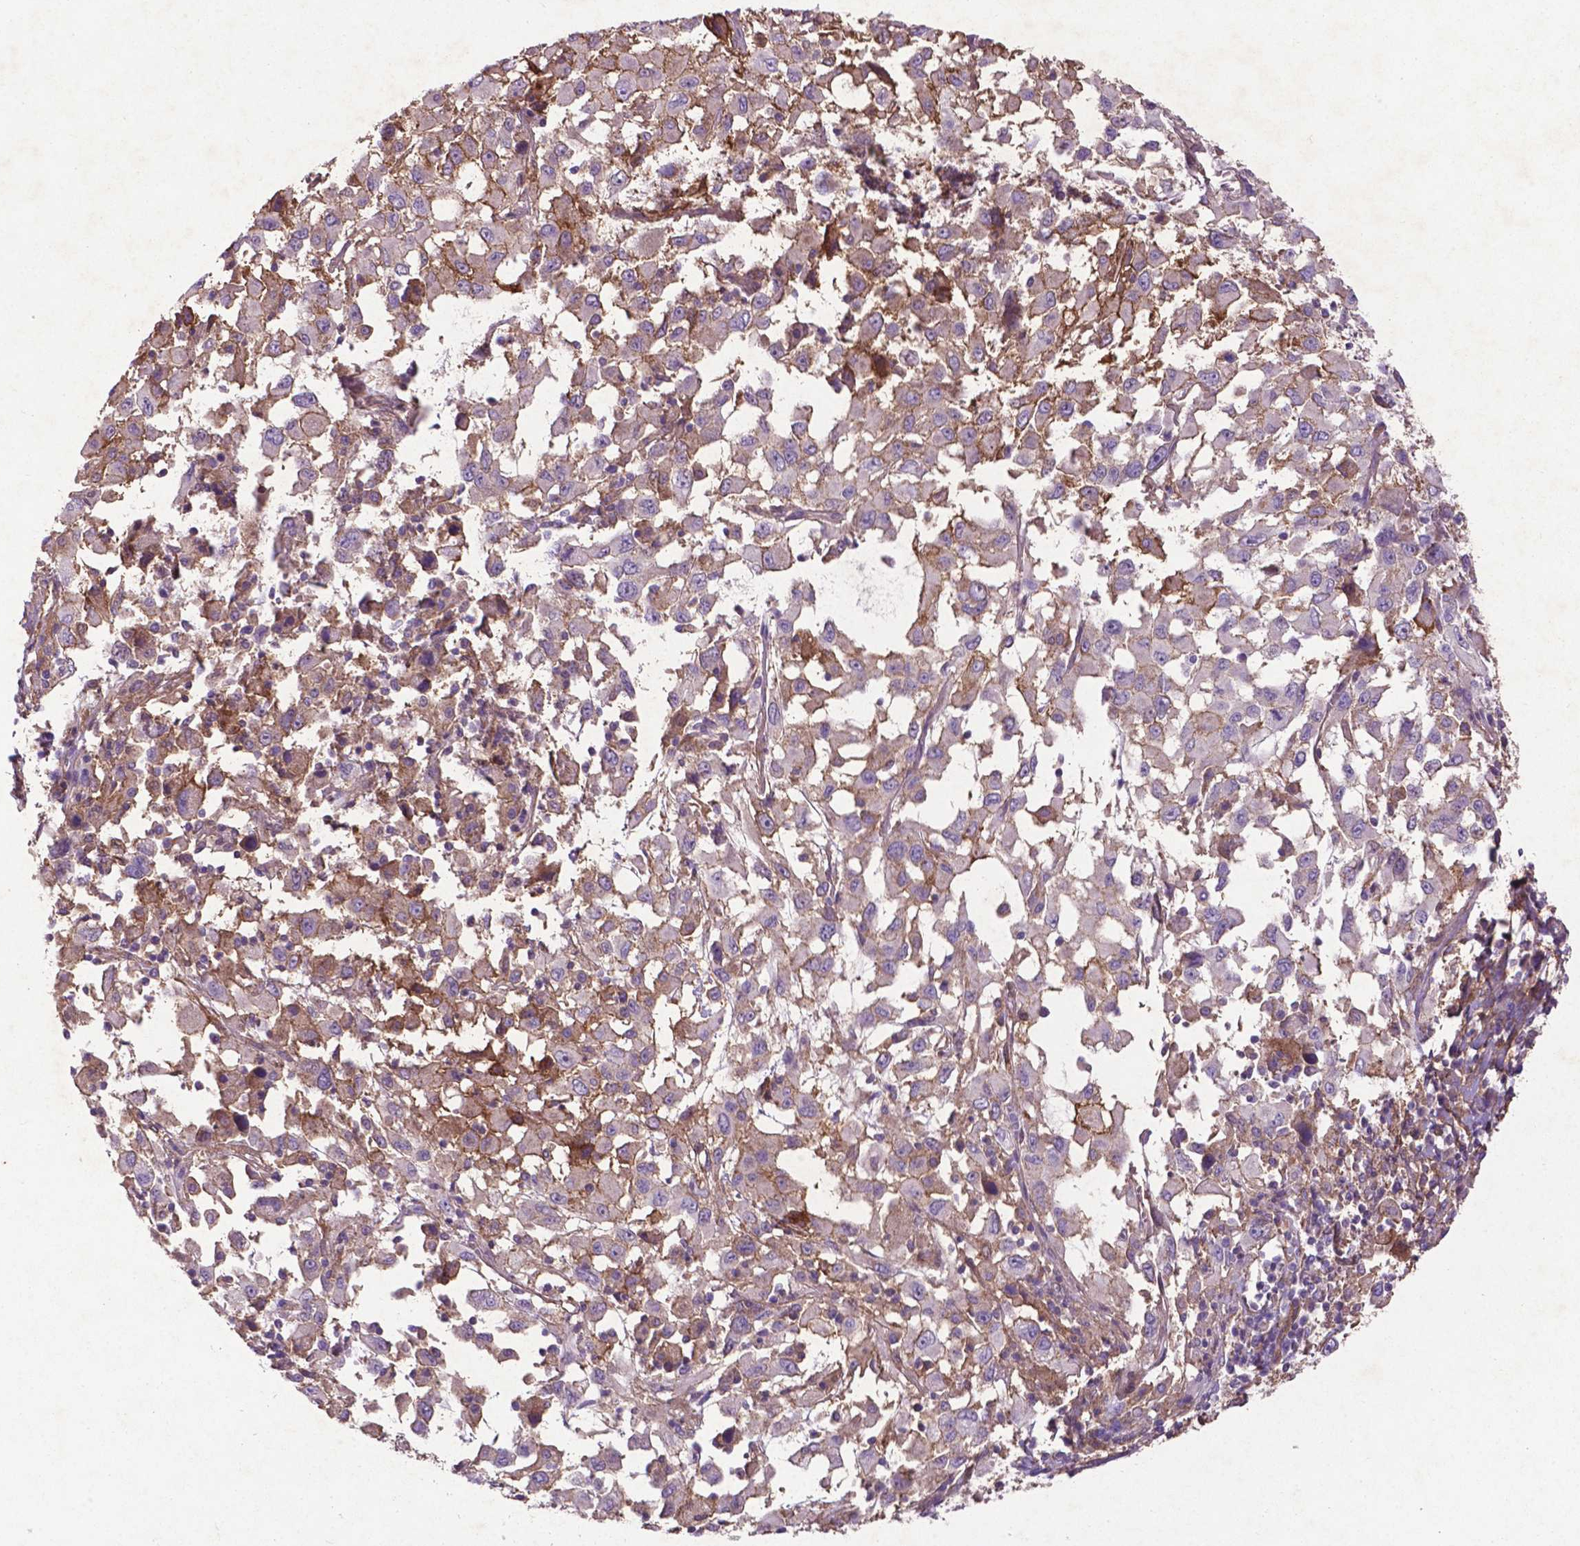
{"staining": {"intensity": "weak", "quantity": "<25%", "location": "cytoplasmic/membranous"}, "tissue": "melanoma", "cell_type": "Tumor cells", "image_type": "cancer", "snomed": [{"axis": "morphology", "description": "Malignant melanoma, Metastatic site"}, {"axis": "topography", "description": "Soft tissue"}], "caption": "A histopathology image of melanoma stained for a protein reveals no brown staining in tumor cells.", "gene": "RRAS", "patient": {"sex": "male", "age": 50}}